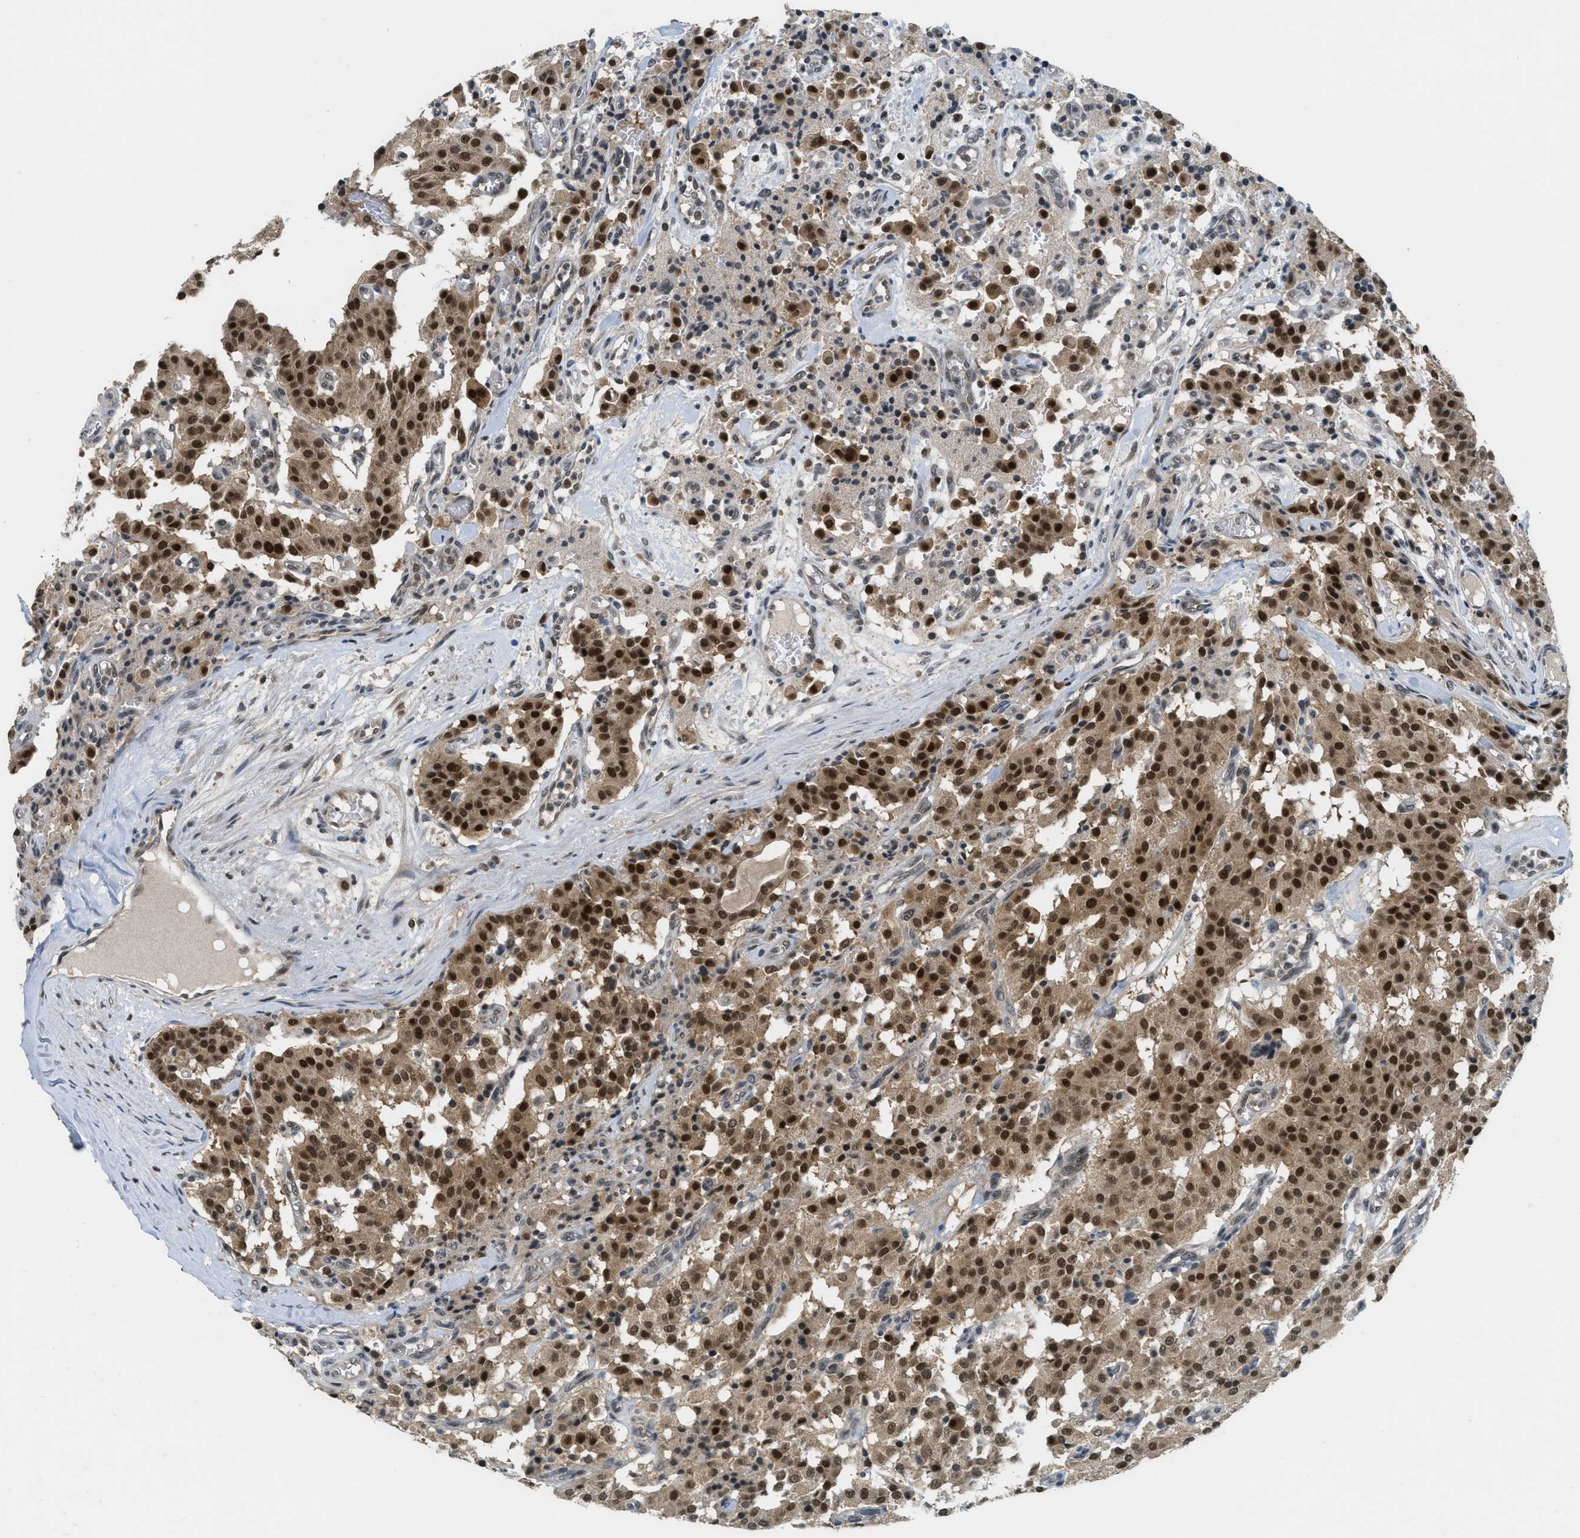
{"staining": {"intensity": "strong", "quantity": ">75%", "location": "cytoplasmic/membranous,nuclear"}, "tissue": "carcinoid", "cell_type": "Tumor cells", "image_type": "cancer", "snomed": [{"axis": "morphology", "description": "Carcinoid, malignant, NOS"}, {"axis": "topography", "description": "Lung"}], "caption": "The photomicrograph shows staining of carcinoid (malignant), revealing strong cytoplasmic/membranous and nuclear protein expression (brown color) within tumor cells.", "gene": "DNAJB1", "patient": {"sex": "male", "age": 30}}